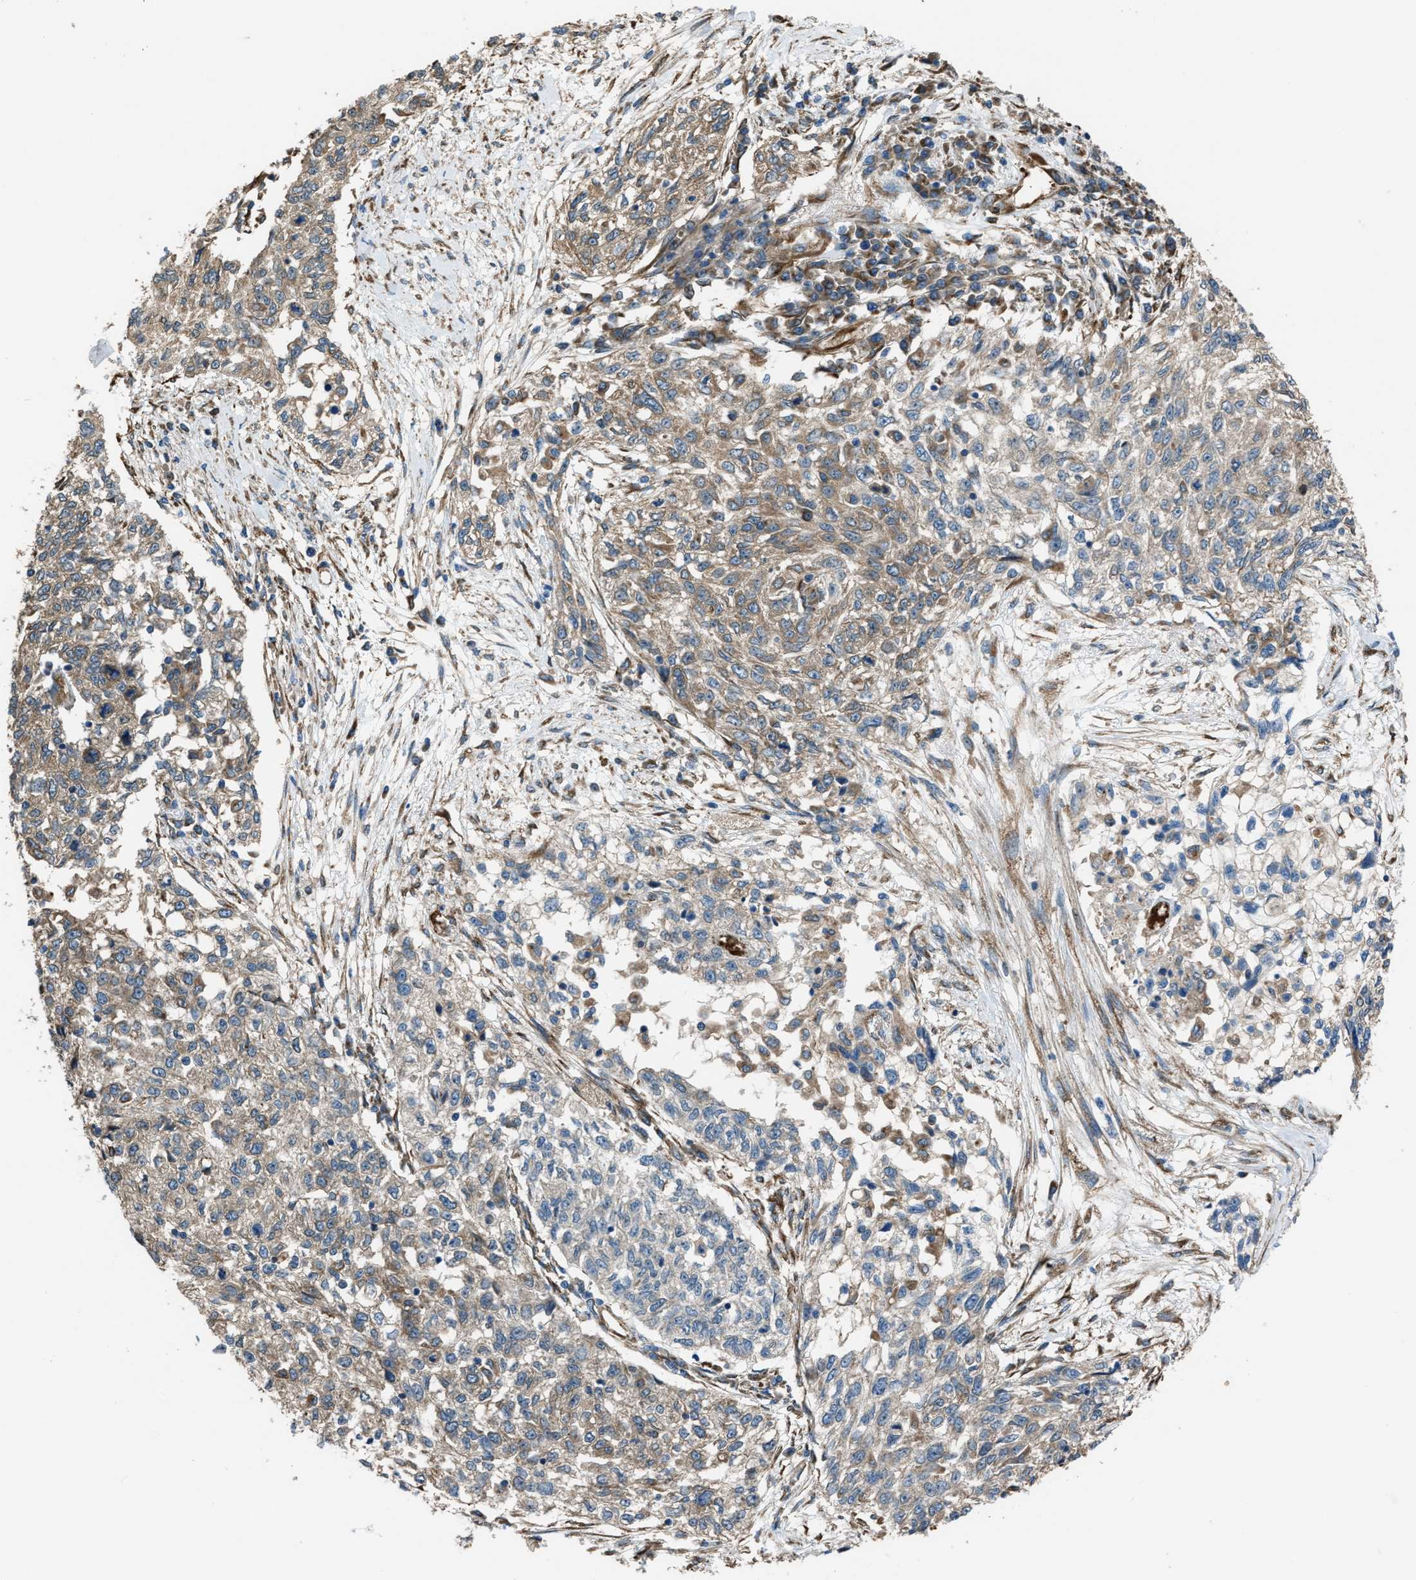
{"staining": {"intensity": "weak", "quantity": "25%-75%", "location": "cytoplasmic/membranous"}, "tissue": "cervical cancer", "cell_type": "Tumor cells", "image_type": "cancer", "snomed": [{"axis": "morphology", "description": "Squamous cell carcinoma, NOS"}, {"axis": "topography", "description": "Cervix"}], "caption": "About 25%-75% of tumor cells in human cervical cancer (squamous cell carcinoma) exhibit weak cytoplasmic/membranous protein positivity as visualized by brown immunohistochemical staining.", "gene": "TRPC1", "patient": {"sex": "female", "age": 57}}